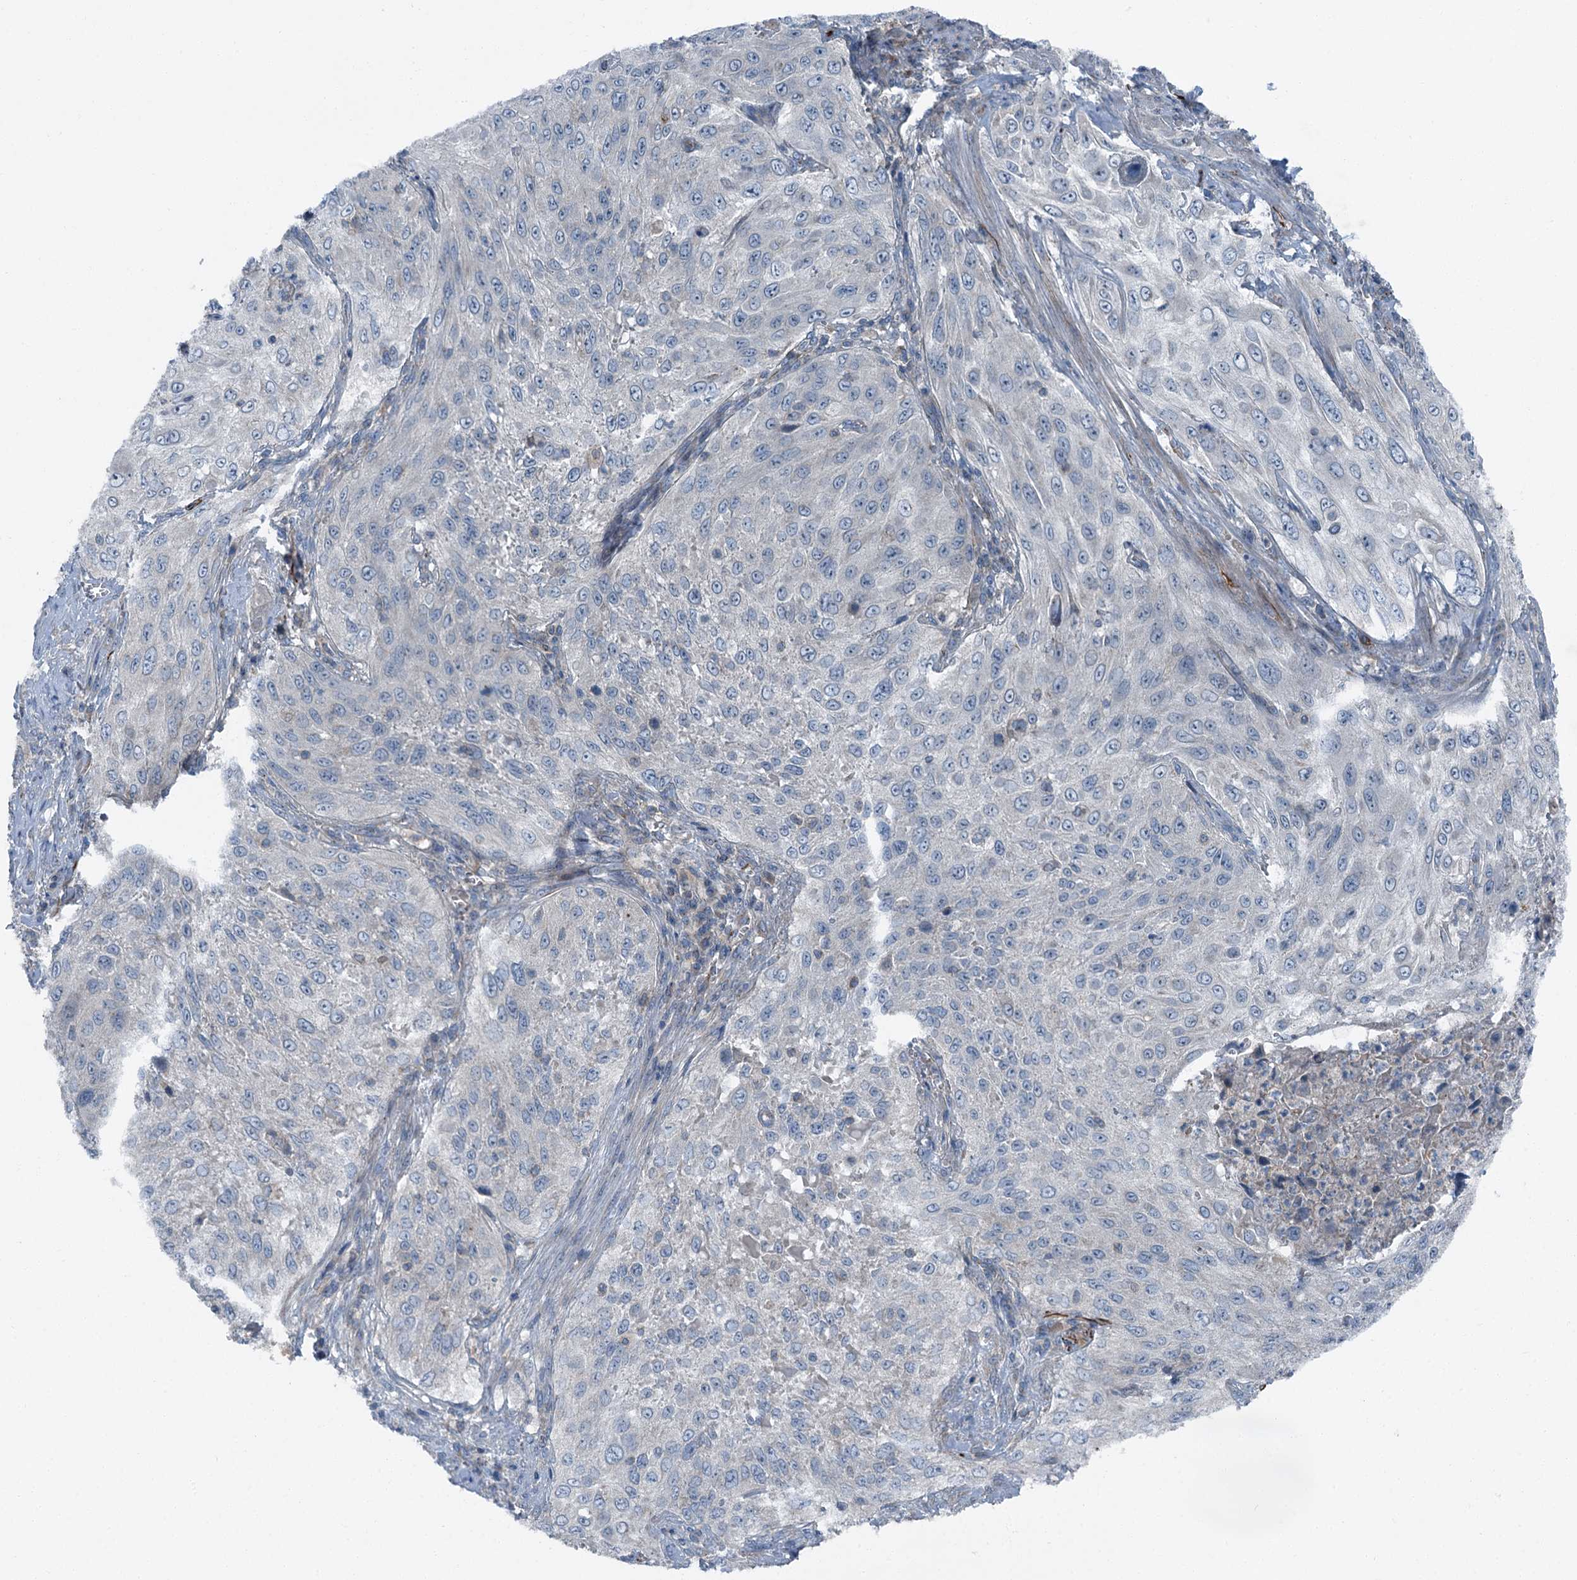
{"staining": {"intensity": "negative", "quantity": "none", "location": "none"}, "tissue": "cervical cancer", "cell_type": "Tumor cells", "image_type": "cancer", "snomed": [{"axis": "morphology", "description": "Squamous cell carcinoma, NOS"}, {"axis": "topography", "description": "Cervix"}], "caption": "The image shows no significant expression in tumor cells of cervical squamous cell carcinoma. The staining is performed using DAB brown chromogen with nuclei counter-stained in using hematoxylin.", "gene": "AXL", "patient": {"sex": "female", "age": 42}}